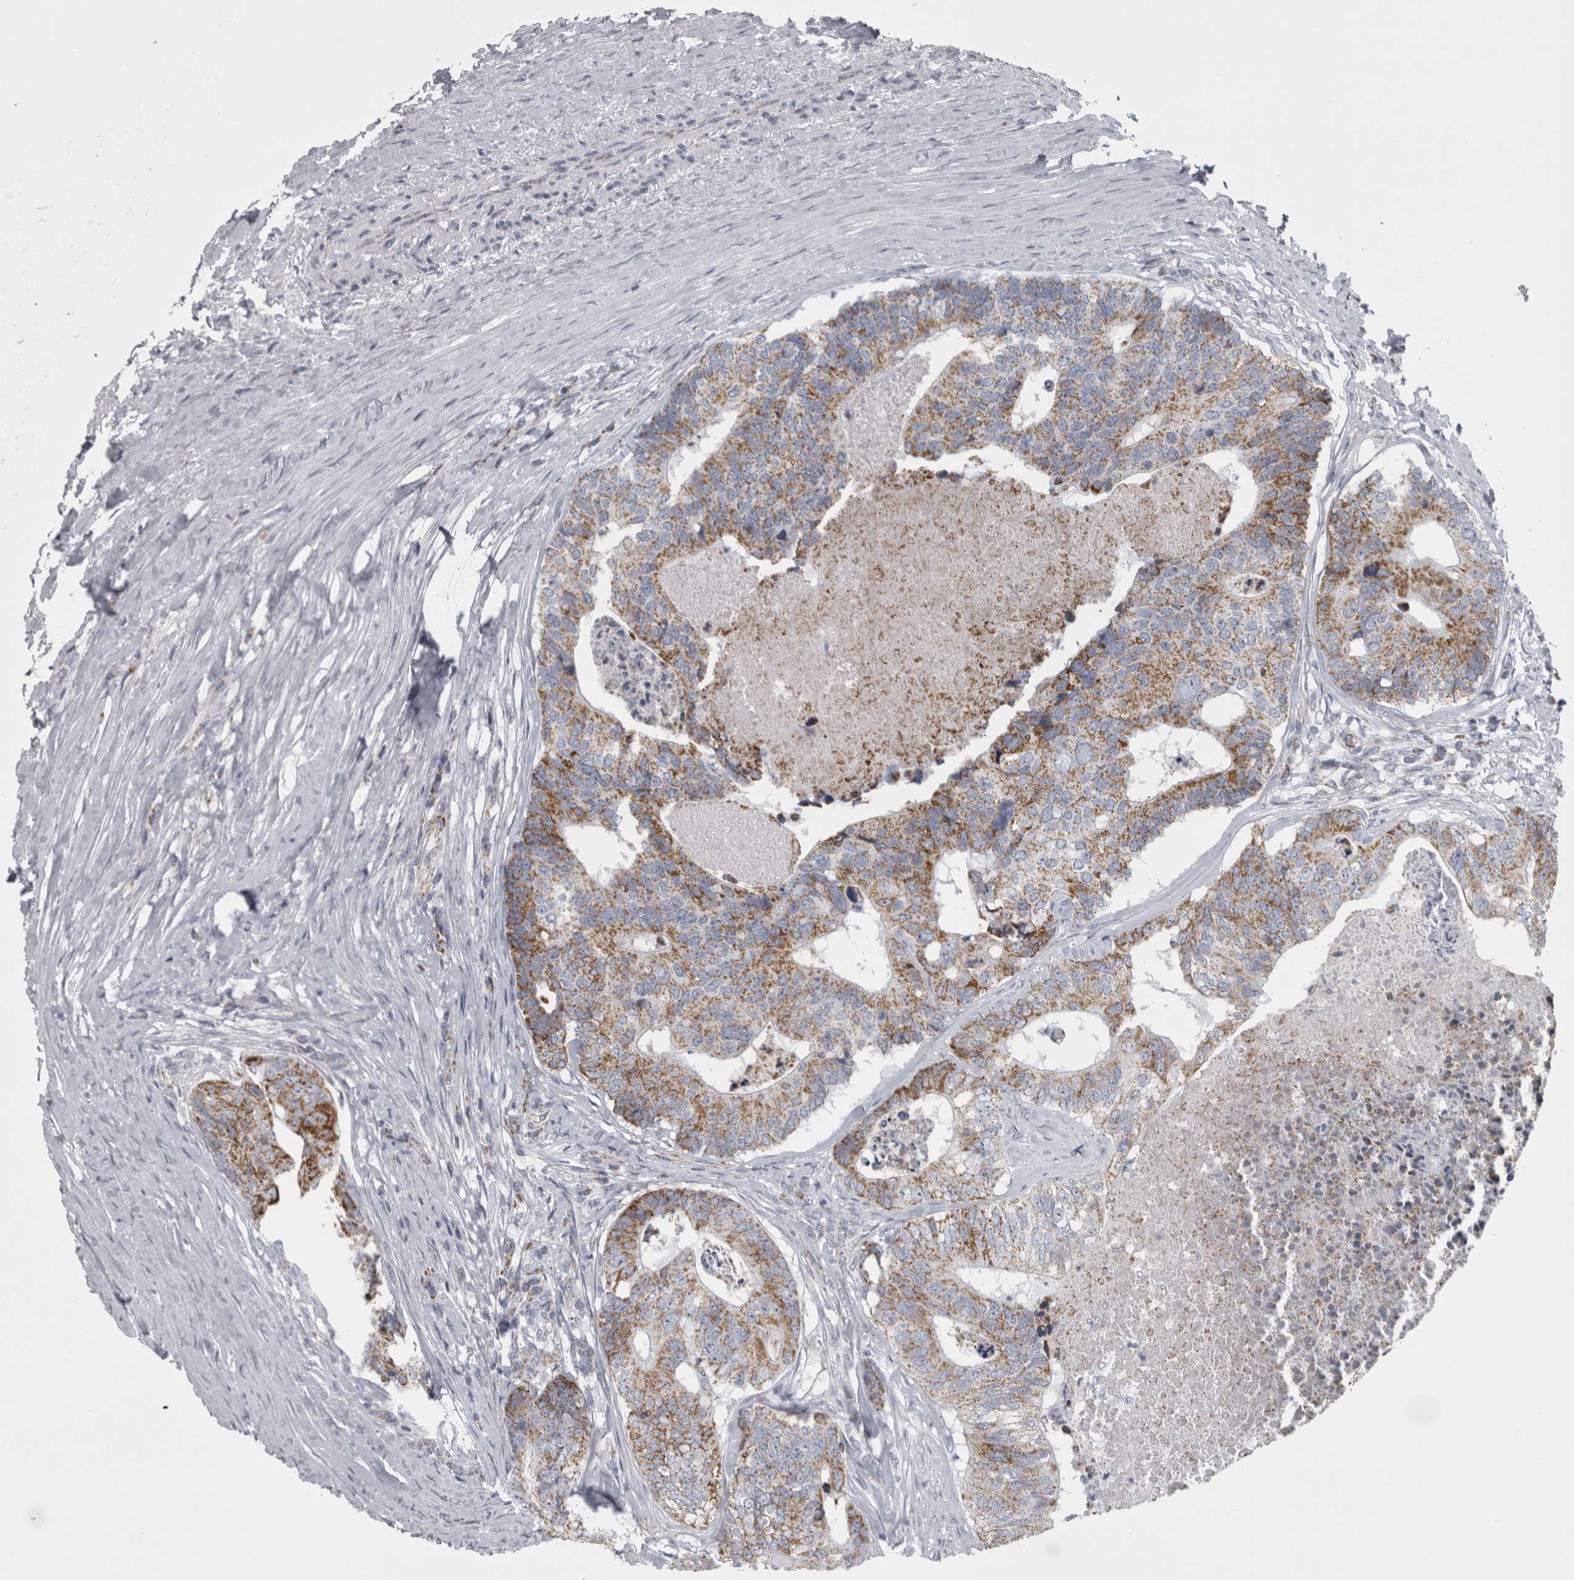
{"staining": {"intensity": "moderate", "quantity": "25%-75%", "location": "cytoplasmic/membranous"}, "tissue": "colorectal cancer", "cell_type": "Tumor cells", "image_type": "cancer", "snomed": [{"axis": "morphology", "description": "Adenocarcinoma, NOS"}, {"axis": "topography", "description": "Colon"}], "caption": "High-power microscopy captured an immunohistochemistry image of colorectal adenocarcinoma, revealing moderate cytoplasmic/membranous positivity in about 25%-75% of tumor cells.", "gene": "DBT", "patient": {"sex": "female", "age": 67}}